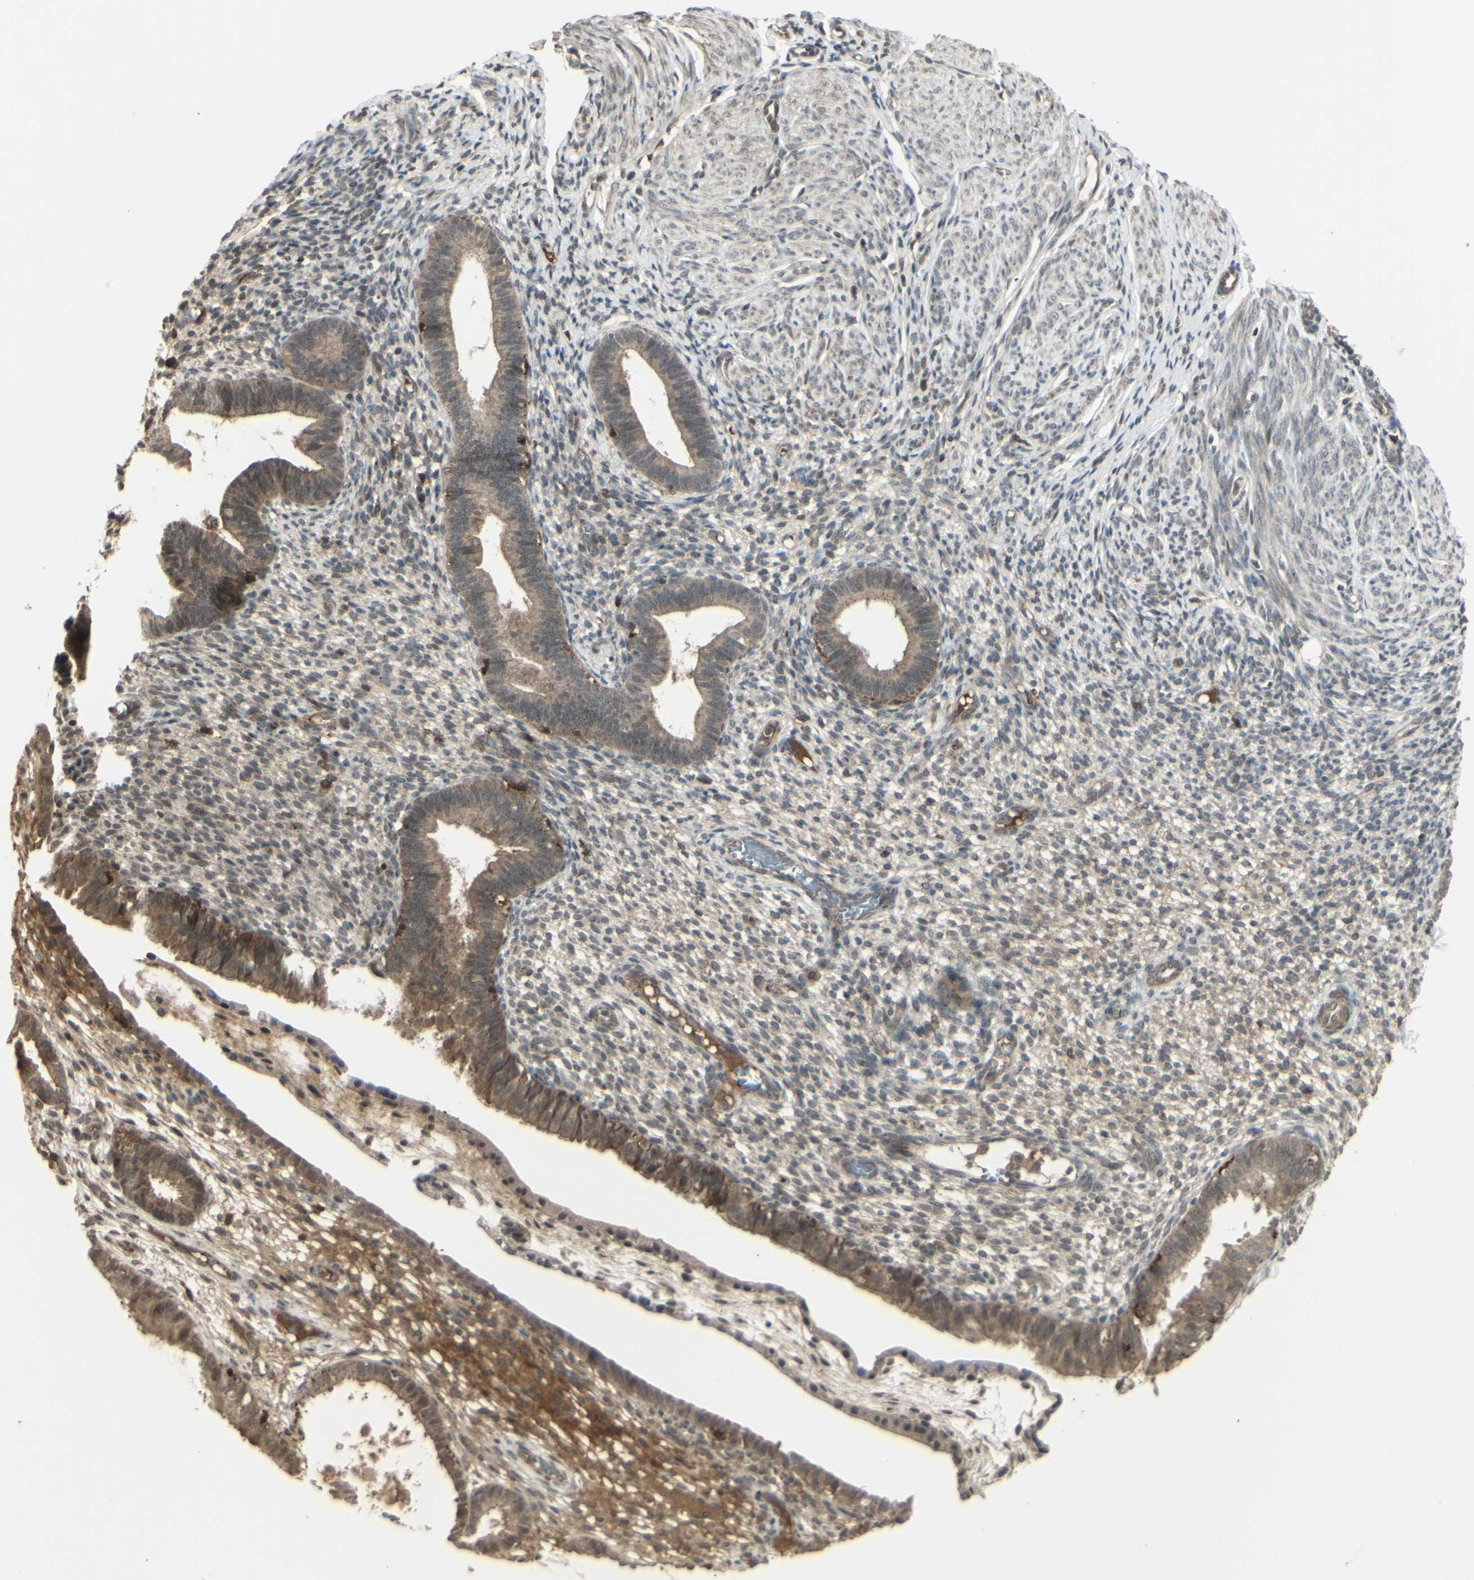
{"staining": {"intensity": "weak", "quantity": "25%-75%", "location": "cytoplasmic/membranous,nuclear"}, "tissue": "endometrium", "cell_type": "Cells in endometrial stroma", "image_type": "normal", "snomed": [{"axis": "morphology", "description": "Normal tissue, NOS"}, {"axis": "topography", "description": "Endometrium"}], "caption": "High-magnification brightfield microscopy of normal endometrium stained with DAB (3,3'-diaminobenzidine) (brown) and counterstained with hematoxylin (blue). cells in endometrial stroma exhibit weak cytoplasmic/membranous,nuclear expression is present in approximately25%-75% of cells.", "gene": "BLNK", "patient": {"sex": "female", "age": 61}}